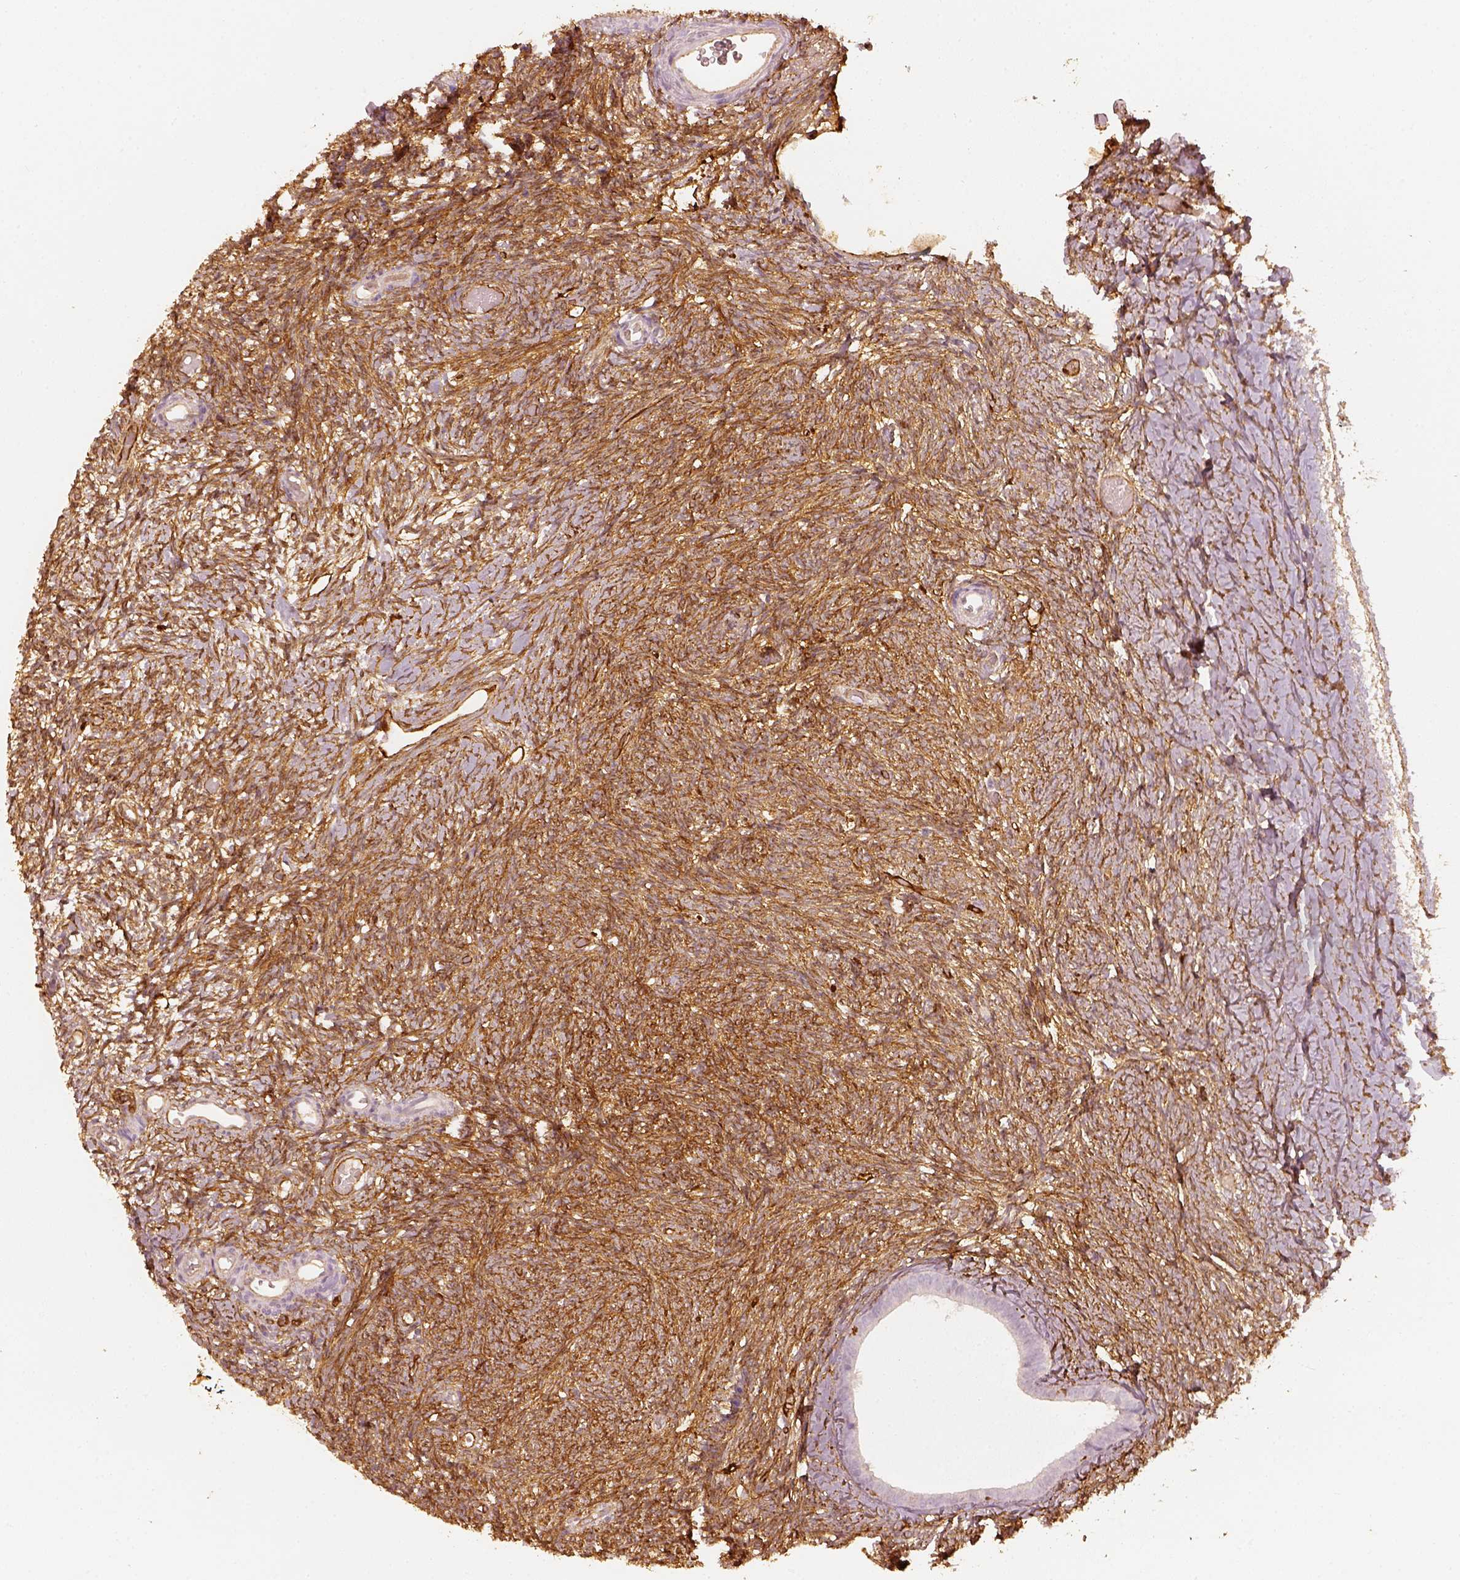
{"staining": {"intensity": "moderate", "quantity": ">75%", "location": "cytoplasmic/membranous"}, "tissue": "ovary", "cell_type": "Follicle cells", "image_type": "normal", "snomed": [{"axis": "morphology", "description": "Normal tissue, NOS"}, {"axis": "topography", "description": "Ovary"}], "caption": "Unremarkable ovary displays moderate cytoplasmic/membranous expression in about >75% of follicle cells.", "gene": "FSCN1", "patient": {"sex": "female", "age": 39}}